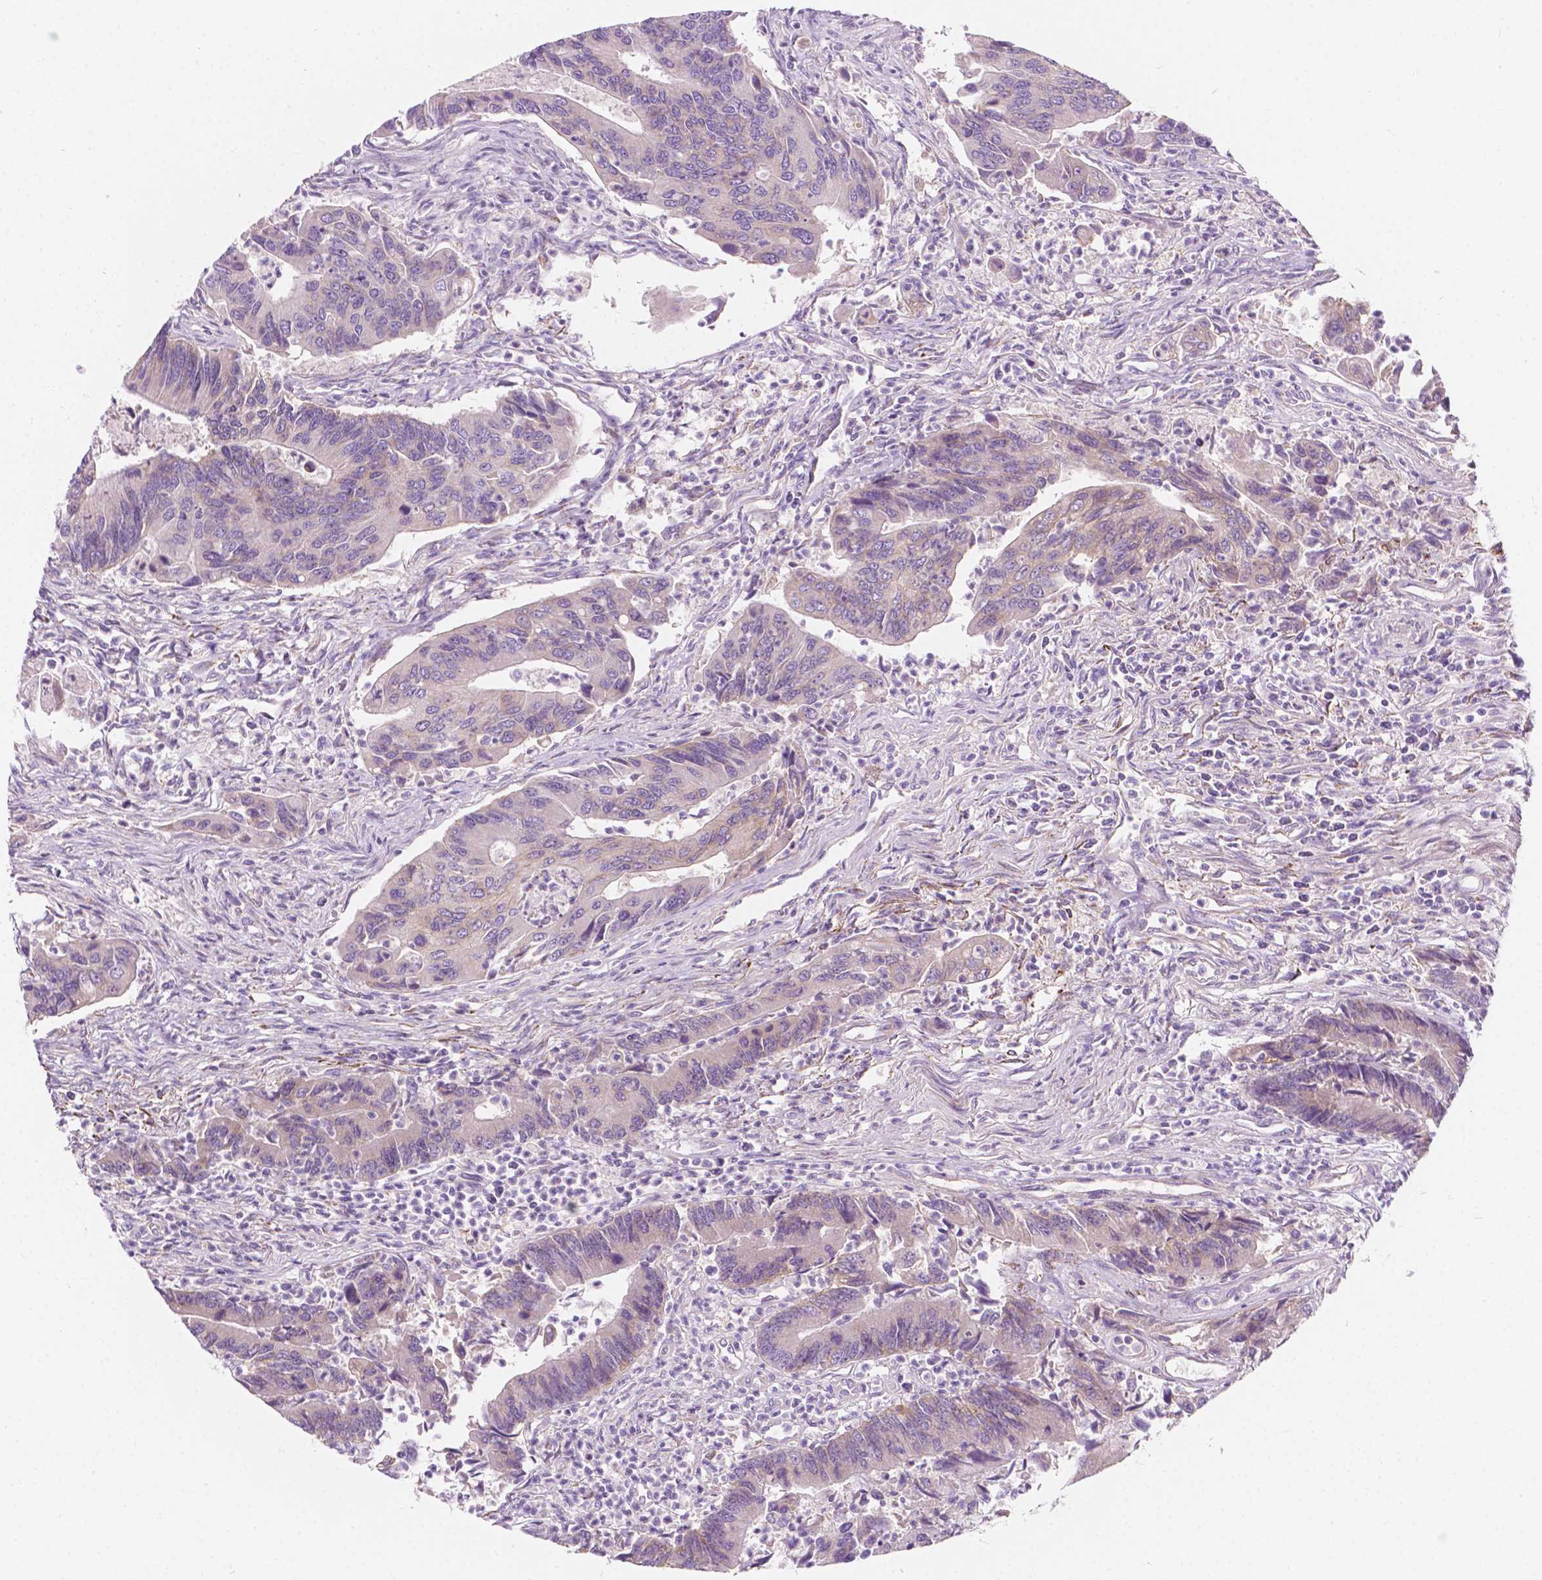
{"staining": {"intensity": "weak", "quantity": "<25%", "location": "cytoplasmic/membranous"}, "tissue": "colorectal cancer", "cell_type": "Tumor cells", "image_type": "cancer", "snomed": [{"axis": "morphology", "description": "Adenocarcinoma, NOS"}, {"axis": "topography", "description": "Colon"}], "caption": "There is no significant staining in tumor cells of colorectal cancer (adenocarcinoma). (DAB (3,3'-diaminobenzidine) IHC visualized using brightfield microscopy, high magnification).", "gene": "NOS1AP", "patient": {"sex": "female", "age": 67}}